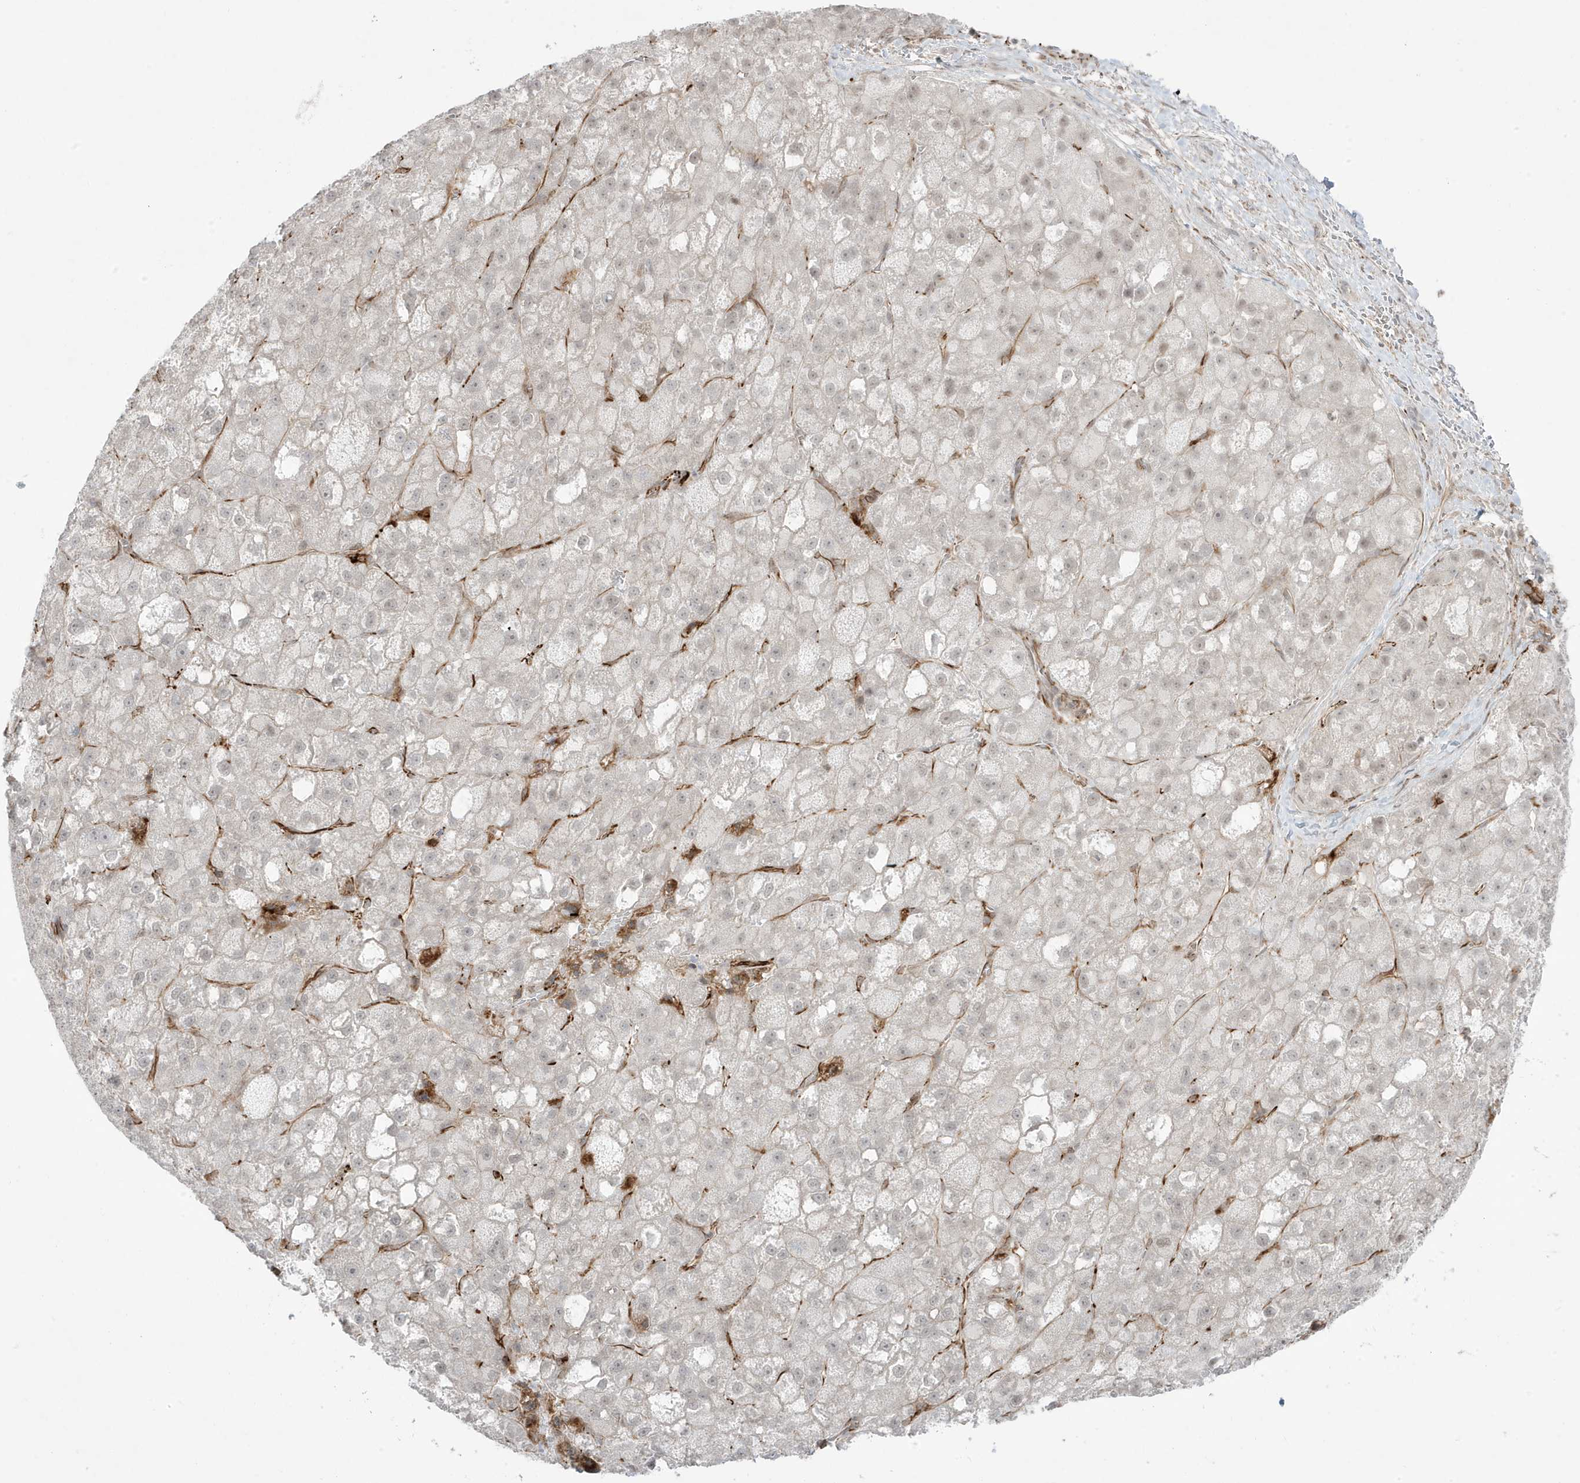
{"staining": {"intensity": "weak", "quantity": "<25%", "location": "nuclear"}, "tissue": "liver cancer", "cell_type": "Tumor cells", "image_type": "cancer", "snomed": [{"axis": "morphology", "description": "Carcinoma, Hepatocellular, NOS"}, {"axis": "topography", "description": "Liver"}], "caption": "An IHC photomicrograph of liver hepatocellular carcinoma is shown. There is no staining in tumor cells of liver hepatocellular carcinoma. (DAB (3,3'-diaminobenzidine) immunohistochemistry (IHC) visualized using brightfield microscopy, high magnification).", "gene": "ADAMTSL3", "patient": {"sex": "male", "age": 57}}